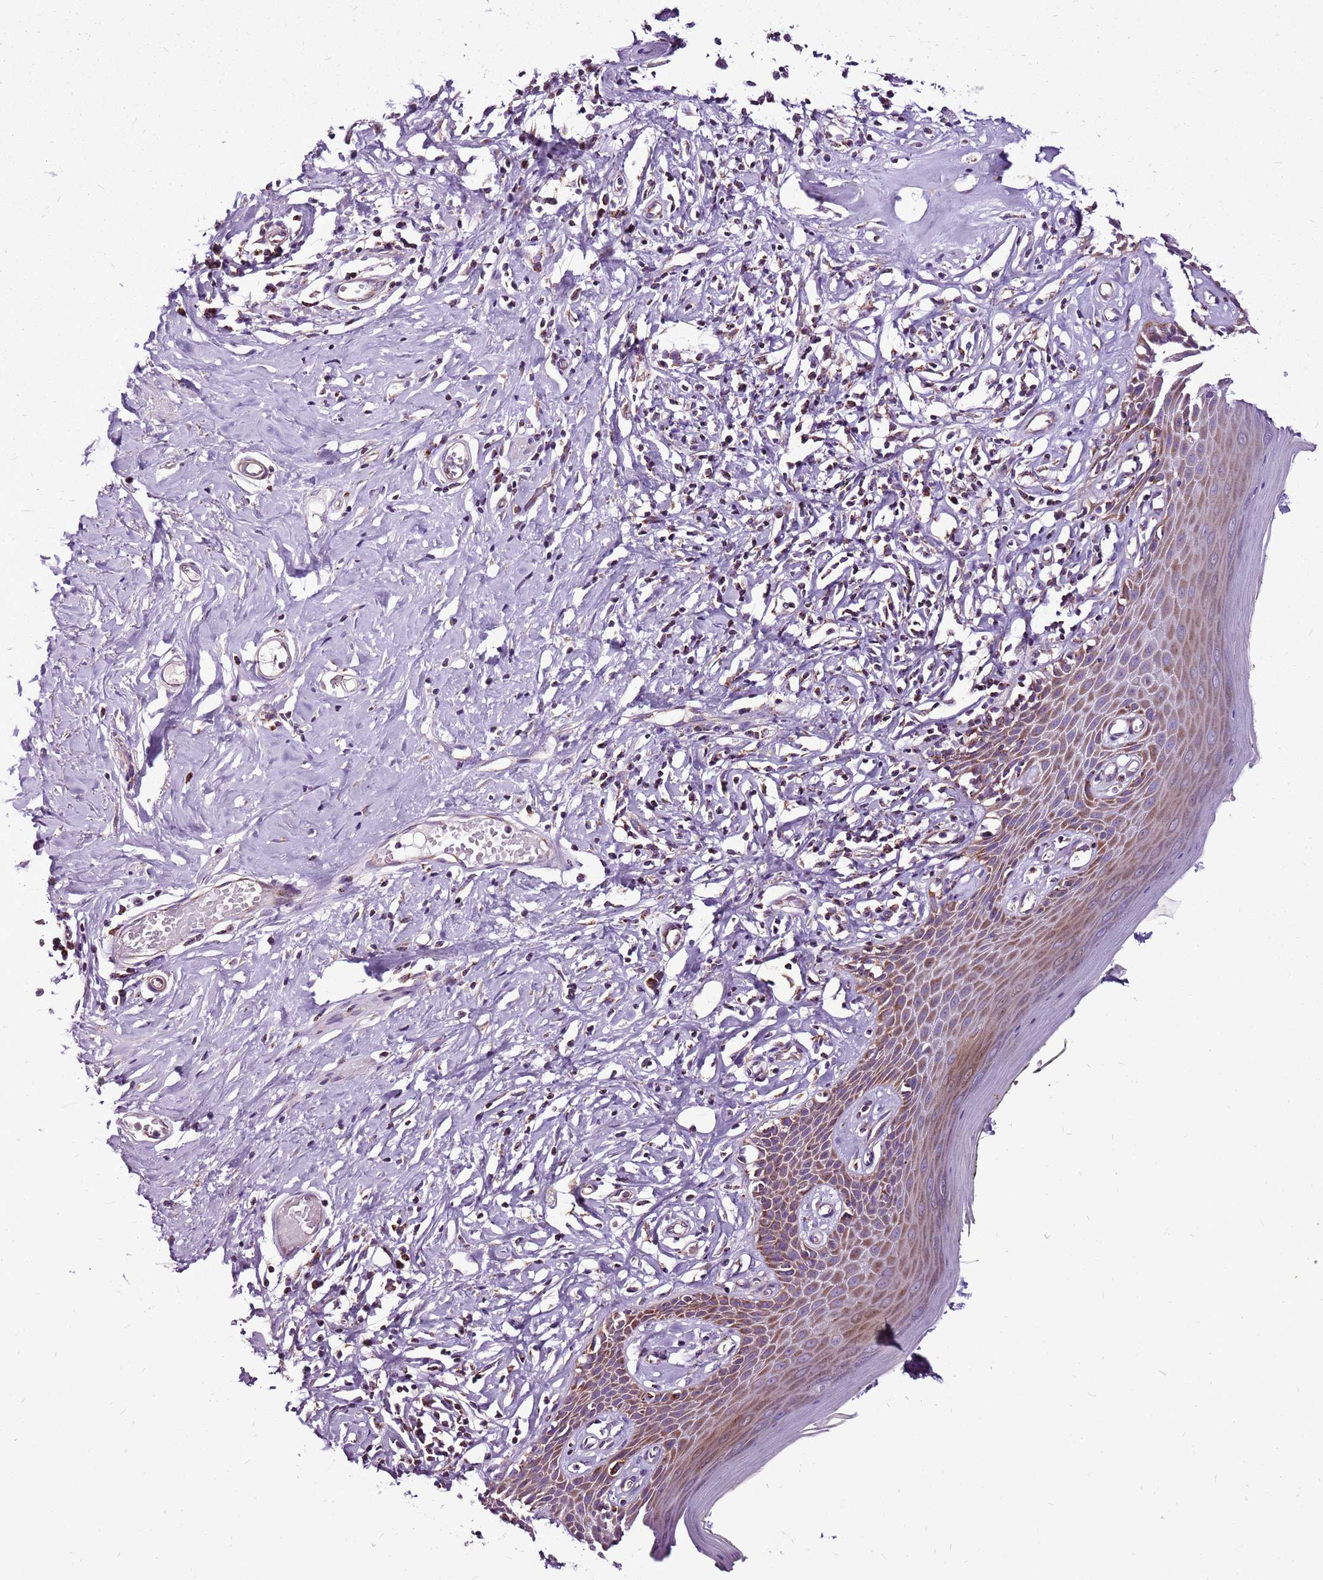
{"staining": {"intensity": "moderate", "quantity": ">75%", "location": "cytoplasmic/membranous"}, "tissue": "skin", "cell_type": "Epidermal cells", "image_type": "normal", "snomed": [{"axis": "morphology", "description": "Normal tissue, NOS"}, {"axis": "morphology", "description": "Inflammation, NOS"}, {"axis": "topography", "description": "Vulva"}], "caption": "Protein staining displays moderate cytoplasmic/membranous staining in approximately >75% of epidermal cells in normal skin. The protein is shown in brown color, while the nuclei are stained blue.", "gene": "GCDH", "patient": {"sex": "female", "age": 84}}